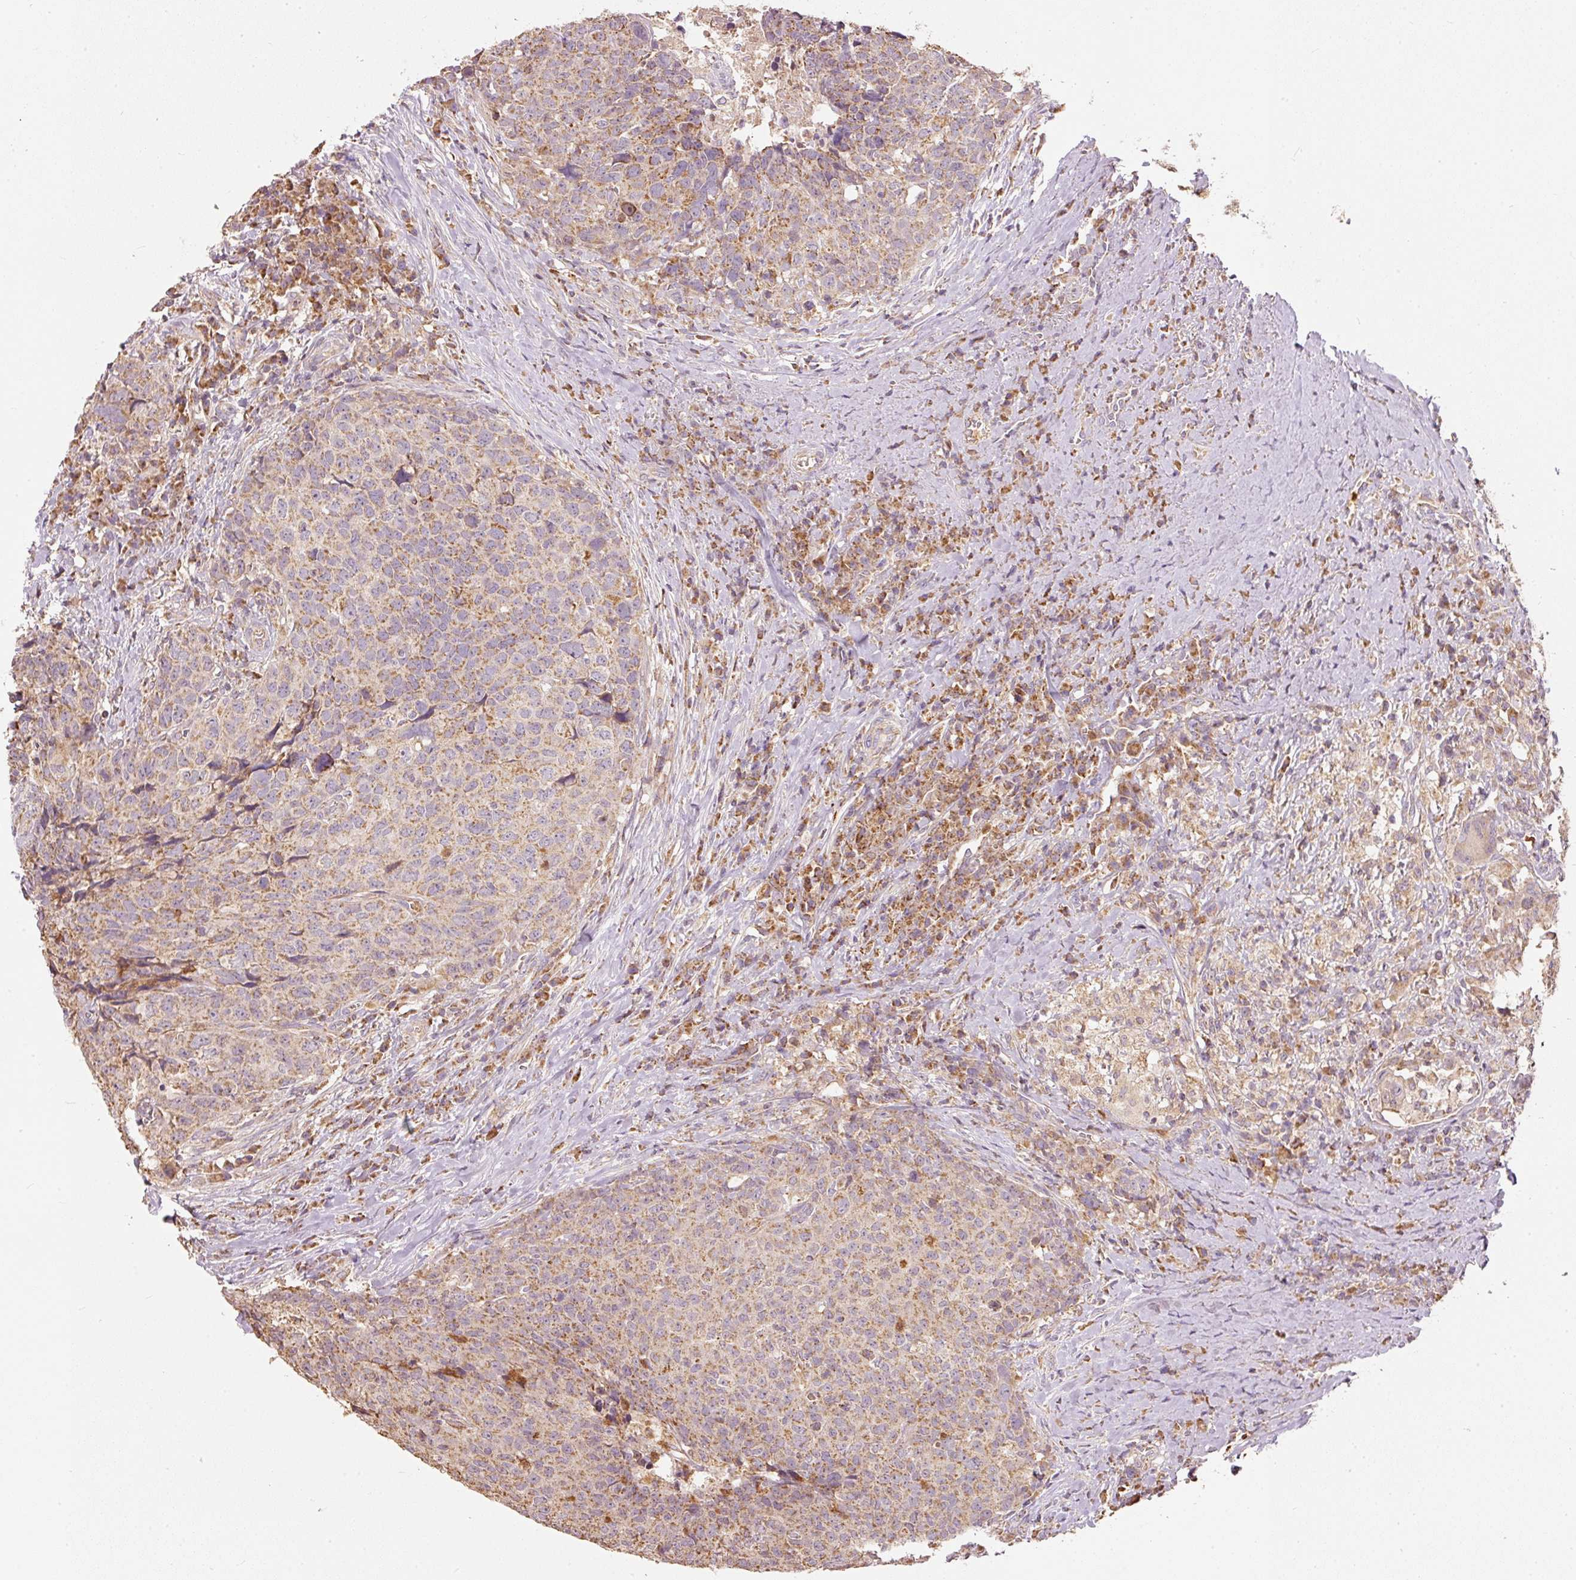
{"staining": {"intensity": "moderate", "quantity": ">75%", "location": "cytoplasmic/membranous"}, "tissue": "head and neck cancer", "cell_type": "Tumor cells", "image_type": "cancer", "snomed": [{"axis": "morphology", "description": "Squamous cell carcinoma, NOS"}, {"axis": "topography", "description": "Head-Neck"}], "caption": "Head and neck squamous cell carcinoma was stained to show a protein in brown. There is medium levels of moderate cytoplasmic/membranous expression in approximately >75% of tumor cells.", "gene": "PSENEN", "patient": {"sex": "male", "age": 66}}